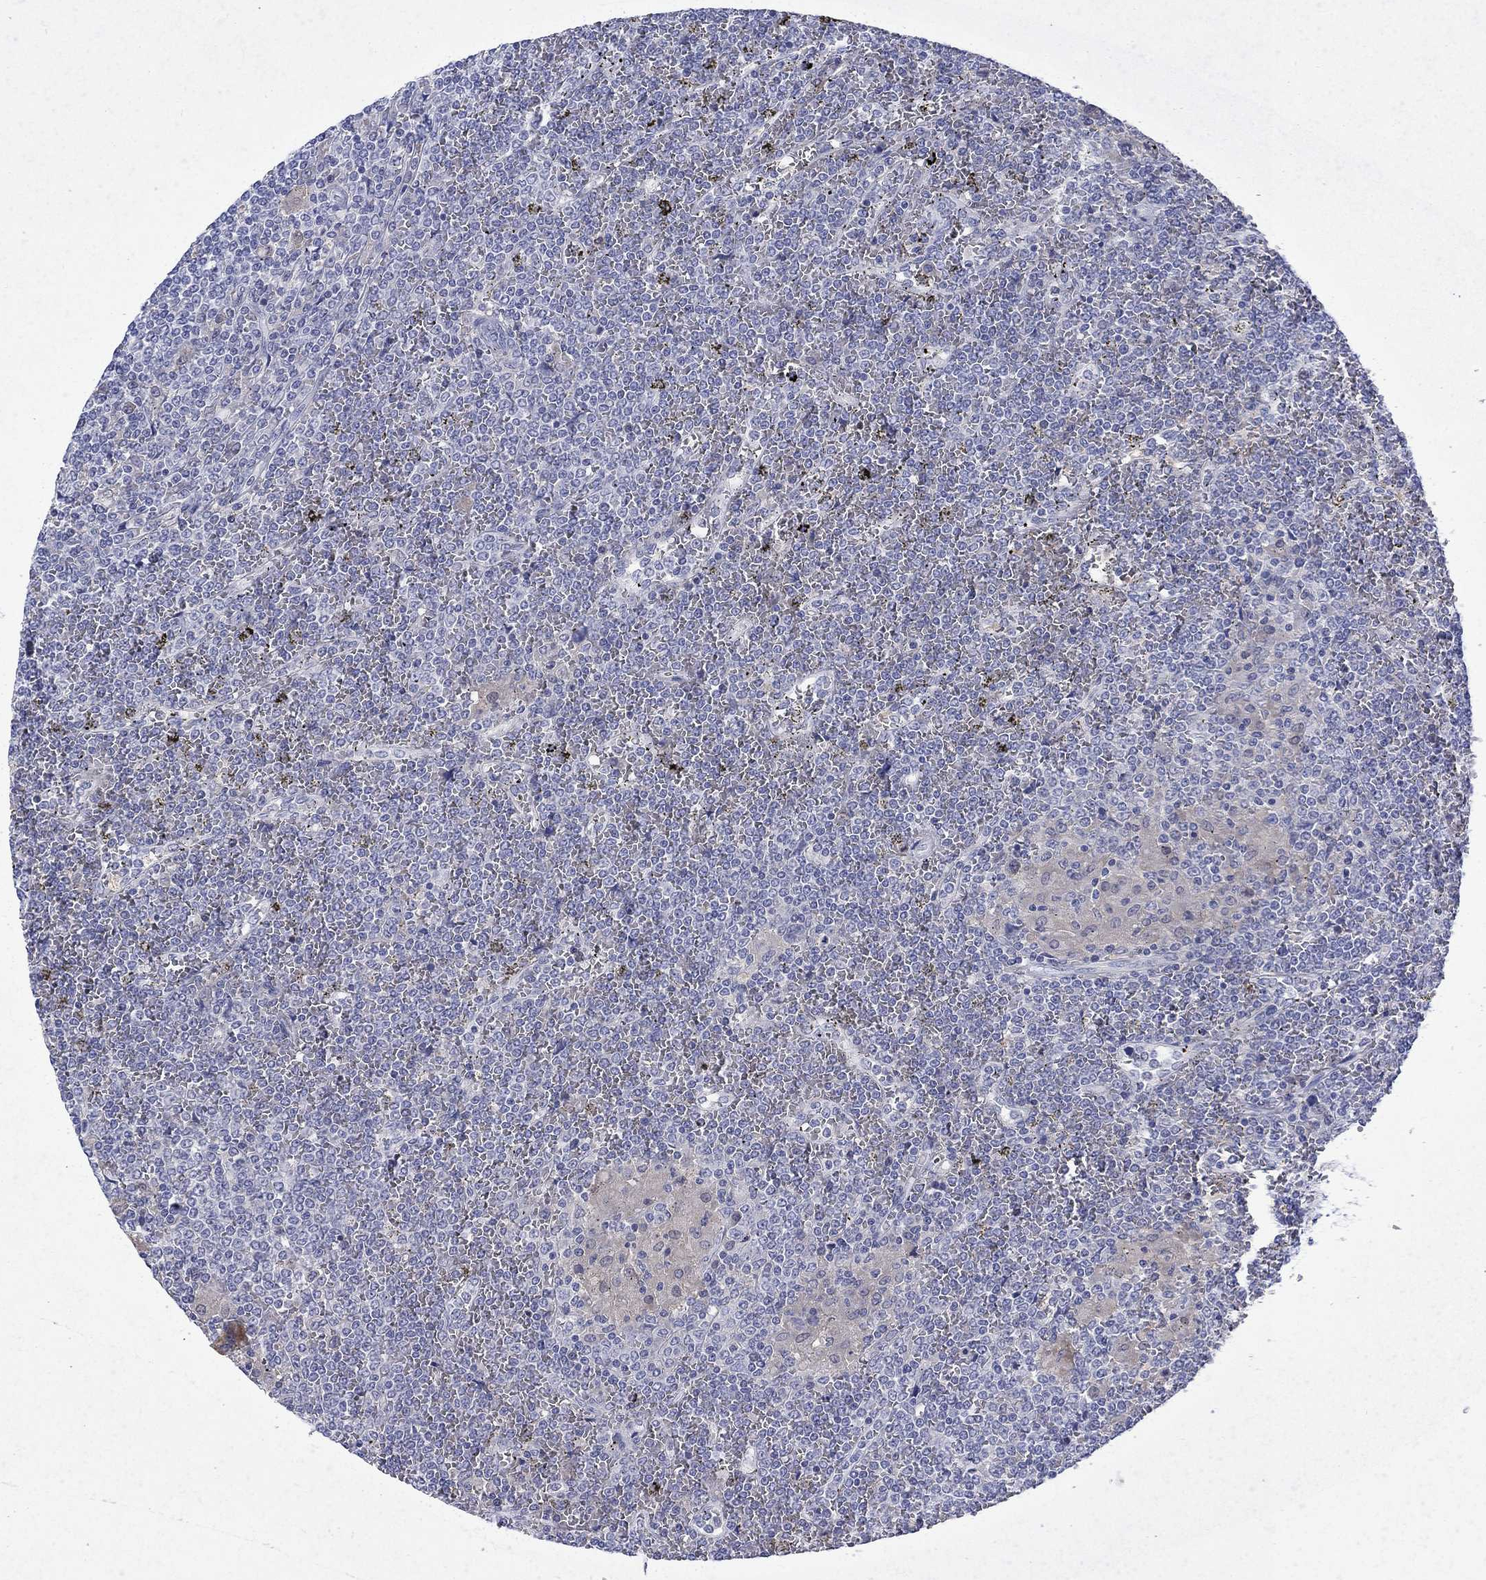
{"staining": {"intensity": "negative", "quantity": "none", "location": "none"}, "tissue": "lymphoma", "cell_type": "Tumor cells", "image_type": "cancer", "snomed": [{"axis": "morphology", "description": "Malignant lymphoma, non-Hodgkin's type, Low grade"}, {"axis": "topography", "description": "Spleen"}], "caption": "Immunohistochemistry histopathology image of neoplastic tissue: lymphoma stained with DAB reveals no significant protein positivity in tumor cells.", "gene": "ENPP6", "patient": {"sex": "female", "age": 19}}